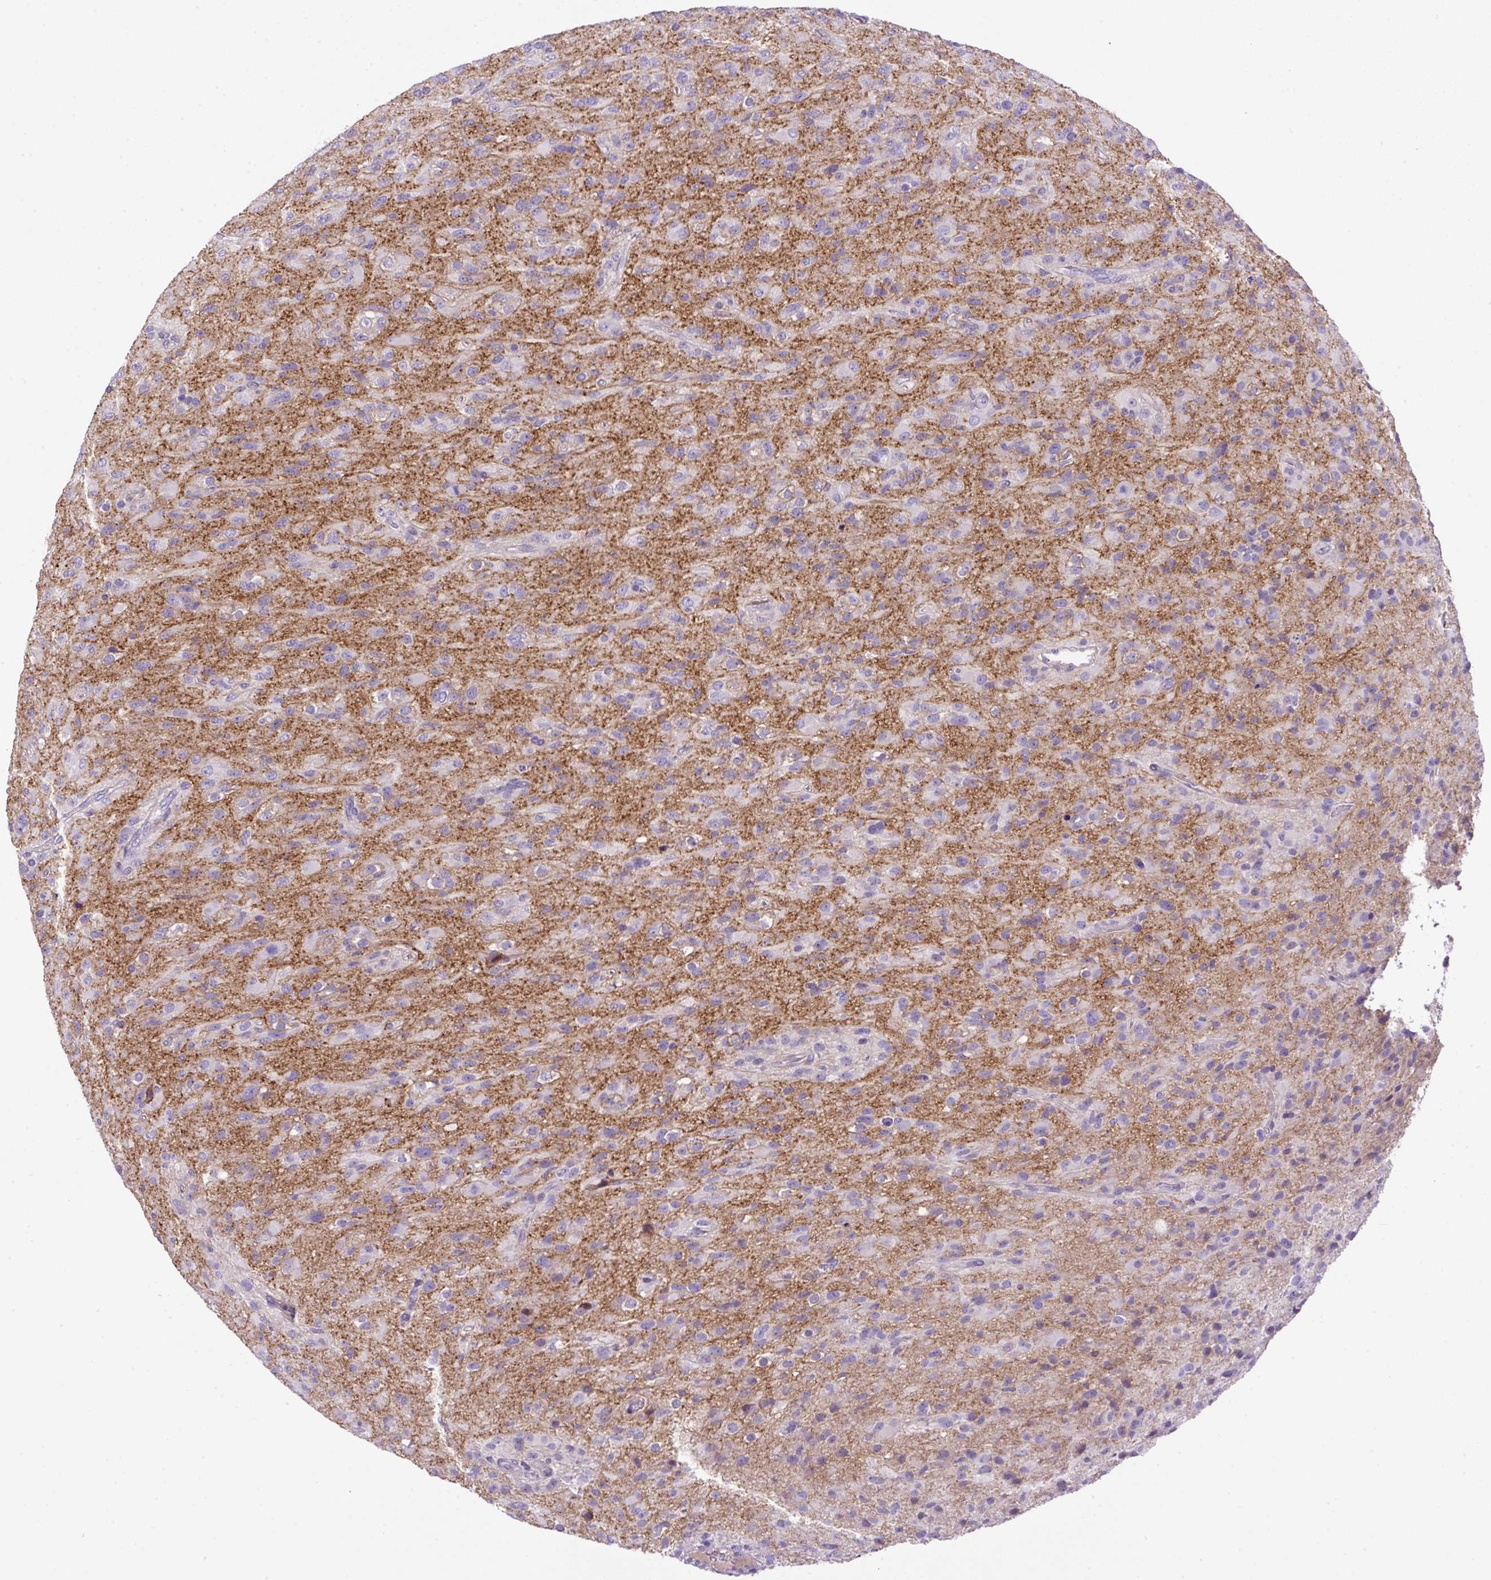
{"staining": {"intensity": "negative", "quantity": "none", "location": "none"}, "tissue": "glioma", "cell_type": "Tumor cells", "image_type": "cancer", "snomed": [{"axis": "morphology", "description": "Glioma, malignant, Low grade"}, {"axis": "topography", "description": "Brain"}], "caption": "This micrograph is of glioma stained with immunohistochemistry to label a protein in brown with the nuclei are counter-stained blue. There is no staining in tumor cells.", "gene": "NPTN", "patient": {"sex": "male", "age": 65}}